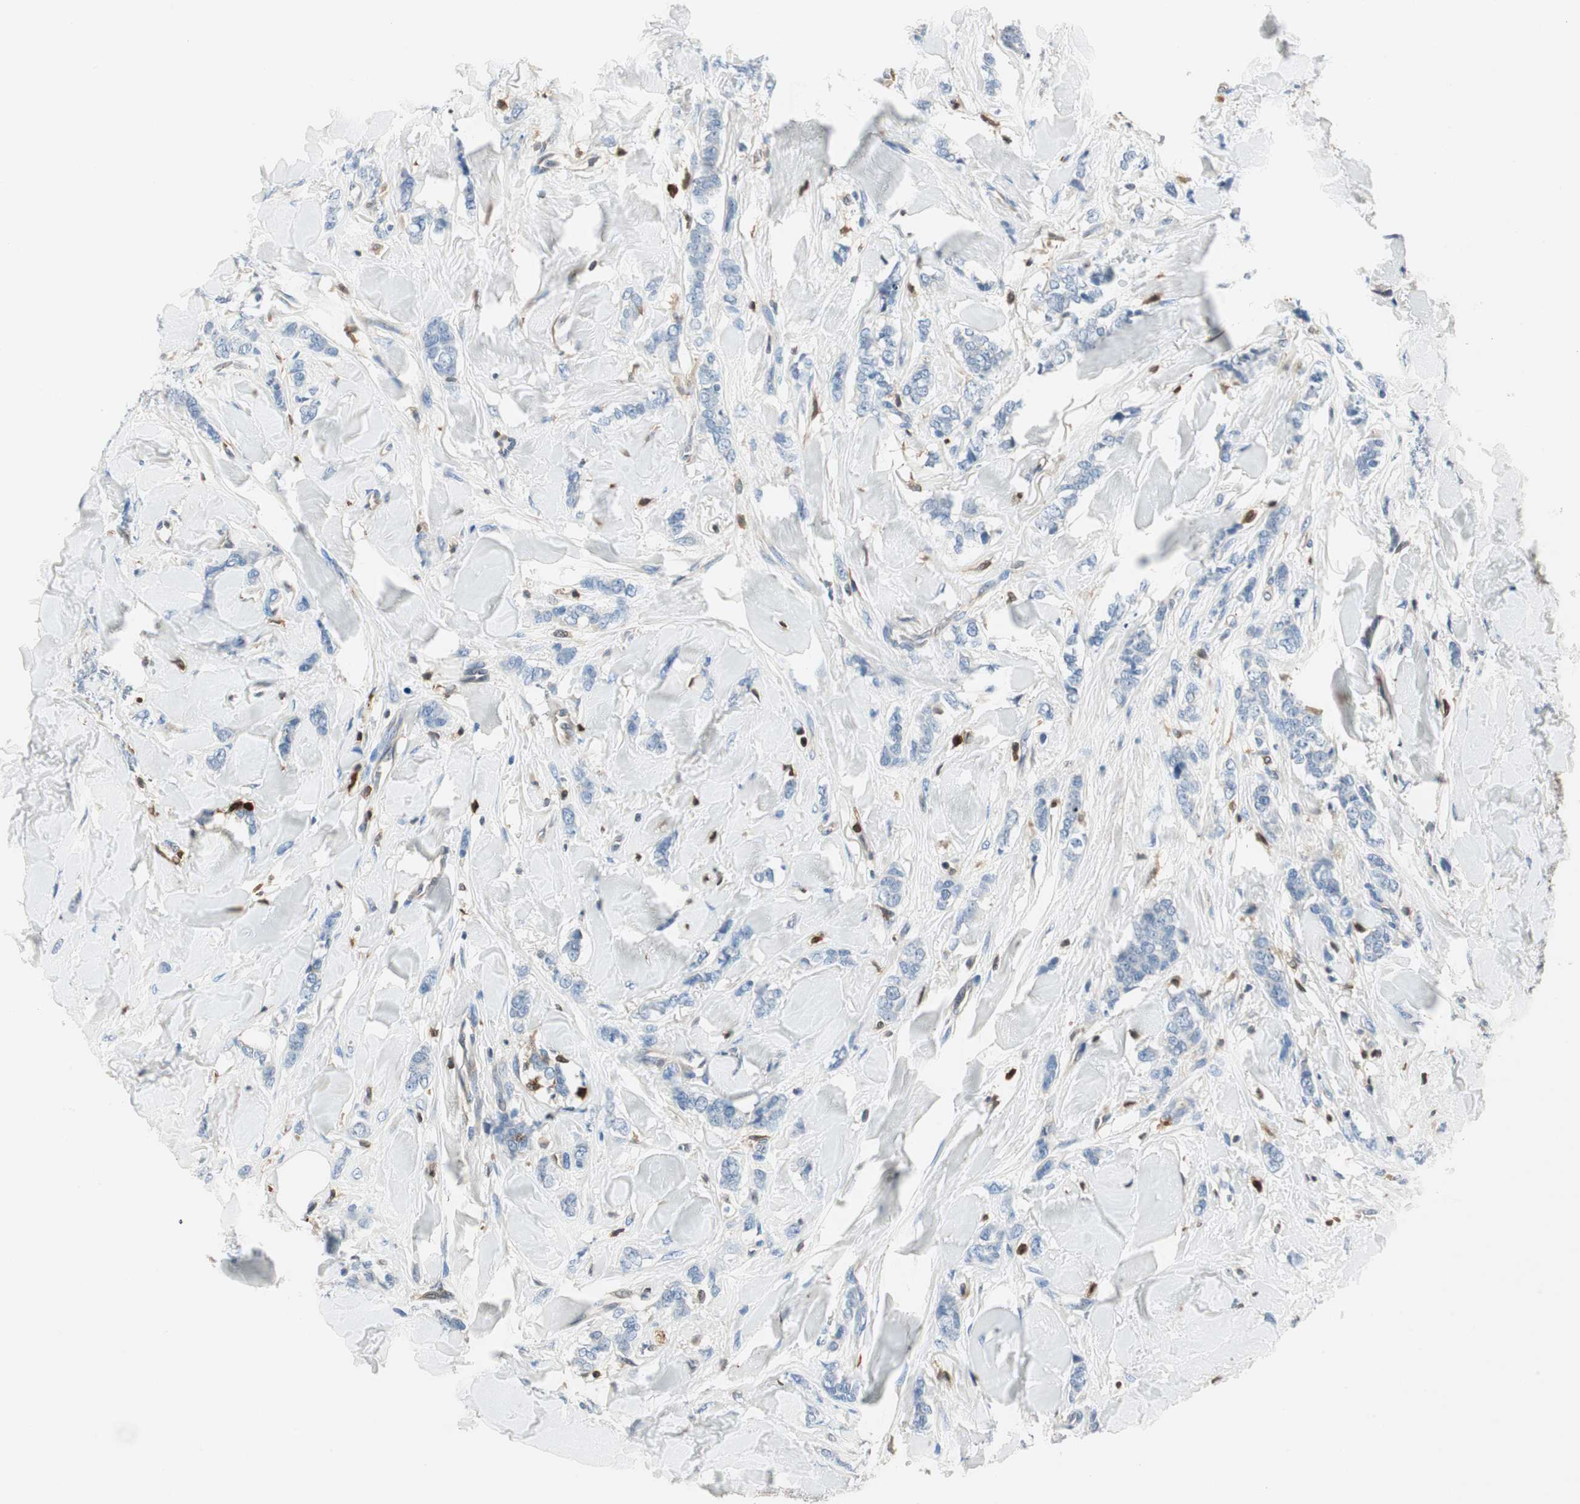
{"staining": {"intensity": "negative", "quantity": "none", "location": "none"}, "tissue": "breast cancer", "cell_type": "Tumor cells", "image_type": "cancer", "snomed": [{"axis": "morphology", "description": "Lobular carcinoma"}, {"axis": "topography", "description": "Skin"}, {"axis": "topography", "description": "Breast"}], "caption": "Photomicrograph shows no significant protein expression in tumor cells of breast cancer.", "gene": "COTL1", "patient": {"sex": "female", "age": 46}}